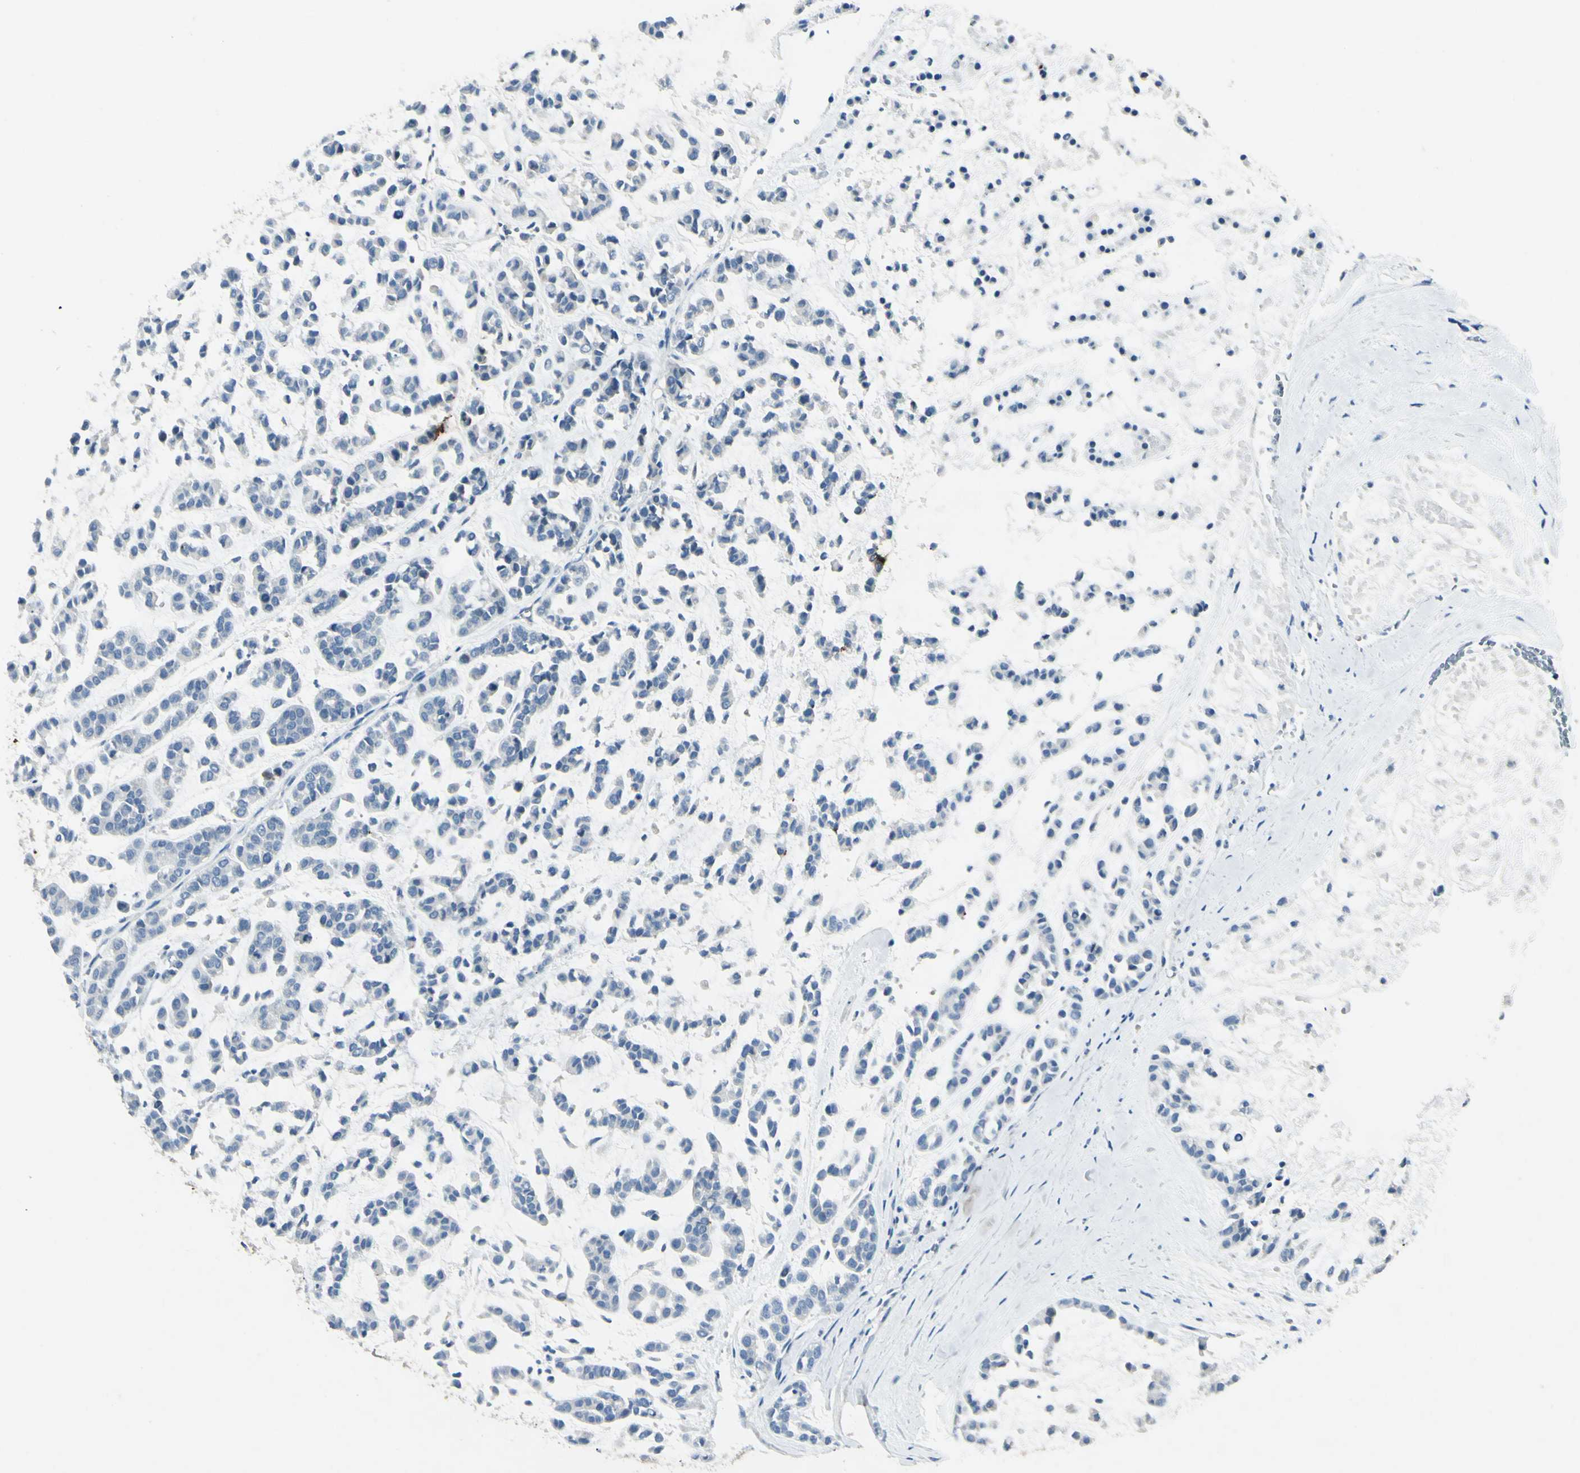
{"staining": {"intensity": "negative", "quantity": "none", "location": "none"}, "tissue": "head and neck cancer", "cell_type": "Tumor cells", "image_type": "cancer", "snomed": [{"axis": "morphology", "description": "Adenocarcinoma, NOS"}, {"axis": "morphology", "description": "Adenoma, NOS"}, {"axis": "topography", "description": "Head-Neck"}], "caption": "IHC micrograph of neoplastic tissue: human adenoma (head and neck) stained with DAB reveals no significant protein positivity in tumor cells. The staining is performed using DAB brown chromogen with nuclei counter-stained in using hematoxylin.", "gene": "SNAP91", "patient": {"sex": "female", "age": 55}}